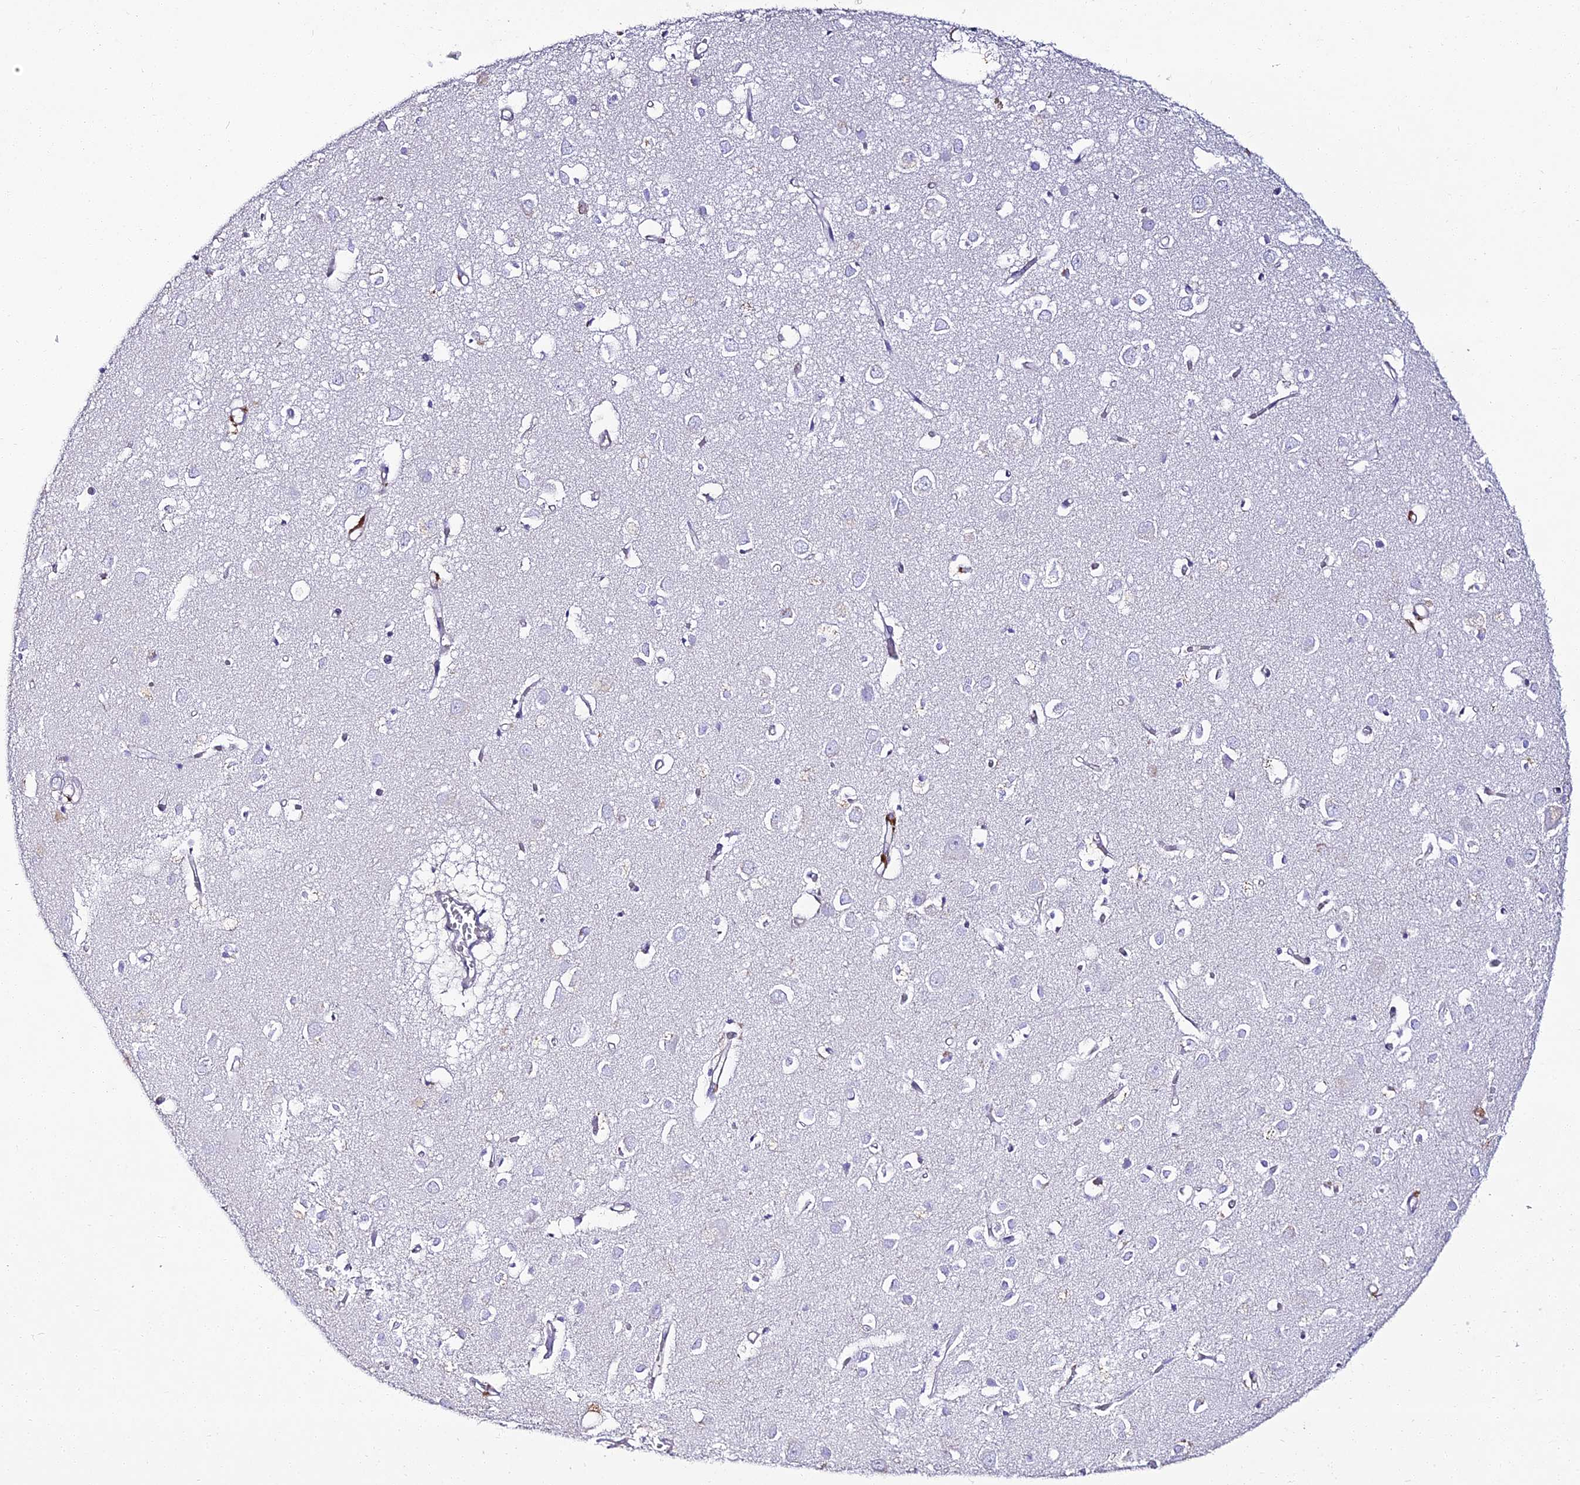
{"staining": {"intensity": "negative", "quantity": "none", "location": "none"}, "tissue": "cerebral cortex", "cell_type": "Endothelial cells", "image_type": "normal", "snomed": [{"axis": "morphology", "description": "Normal tissue, NOS"}, {"axis": "topography", "description": "Cerebral cortex"}], "caption": "This is an IHC image of unremarkable human cerebral cortex. There is no expression in endothelial cells.", "gene": "ALPG", "patient": {"sex": "female", "age": 64}}